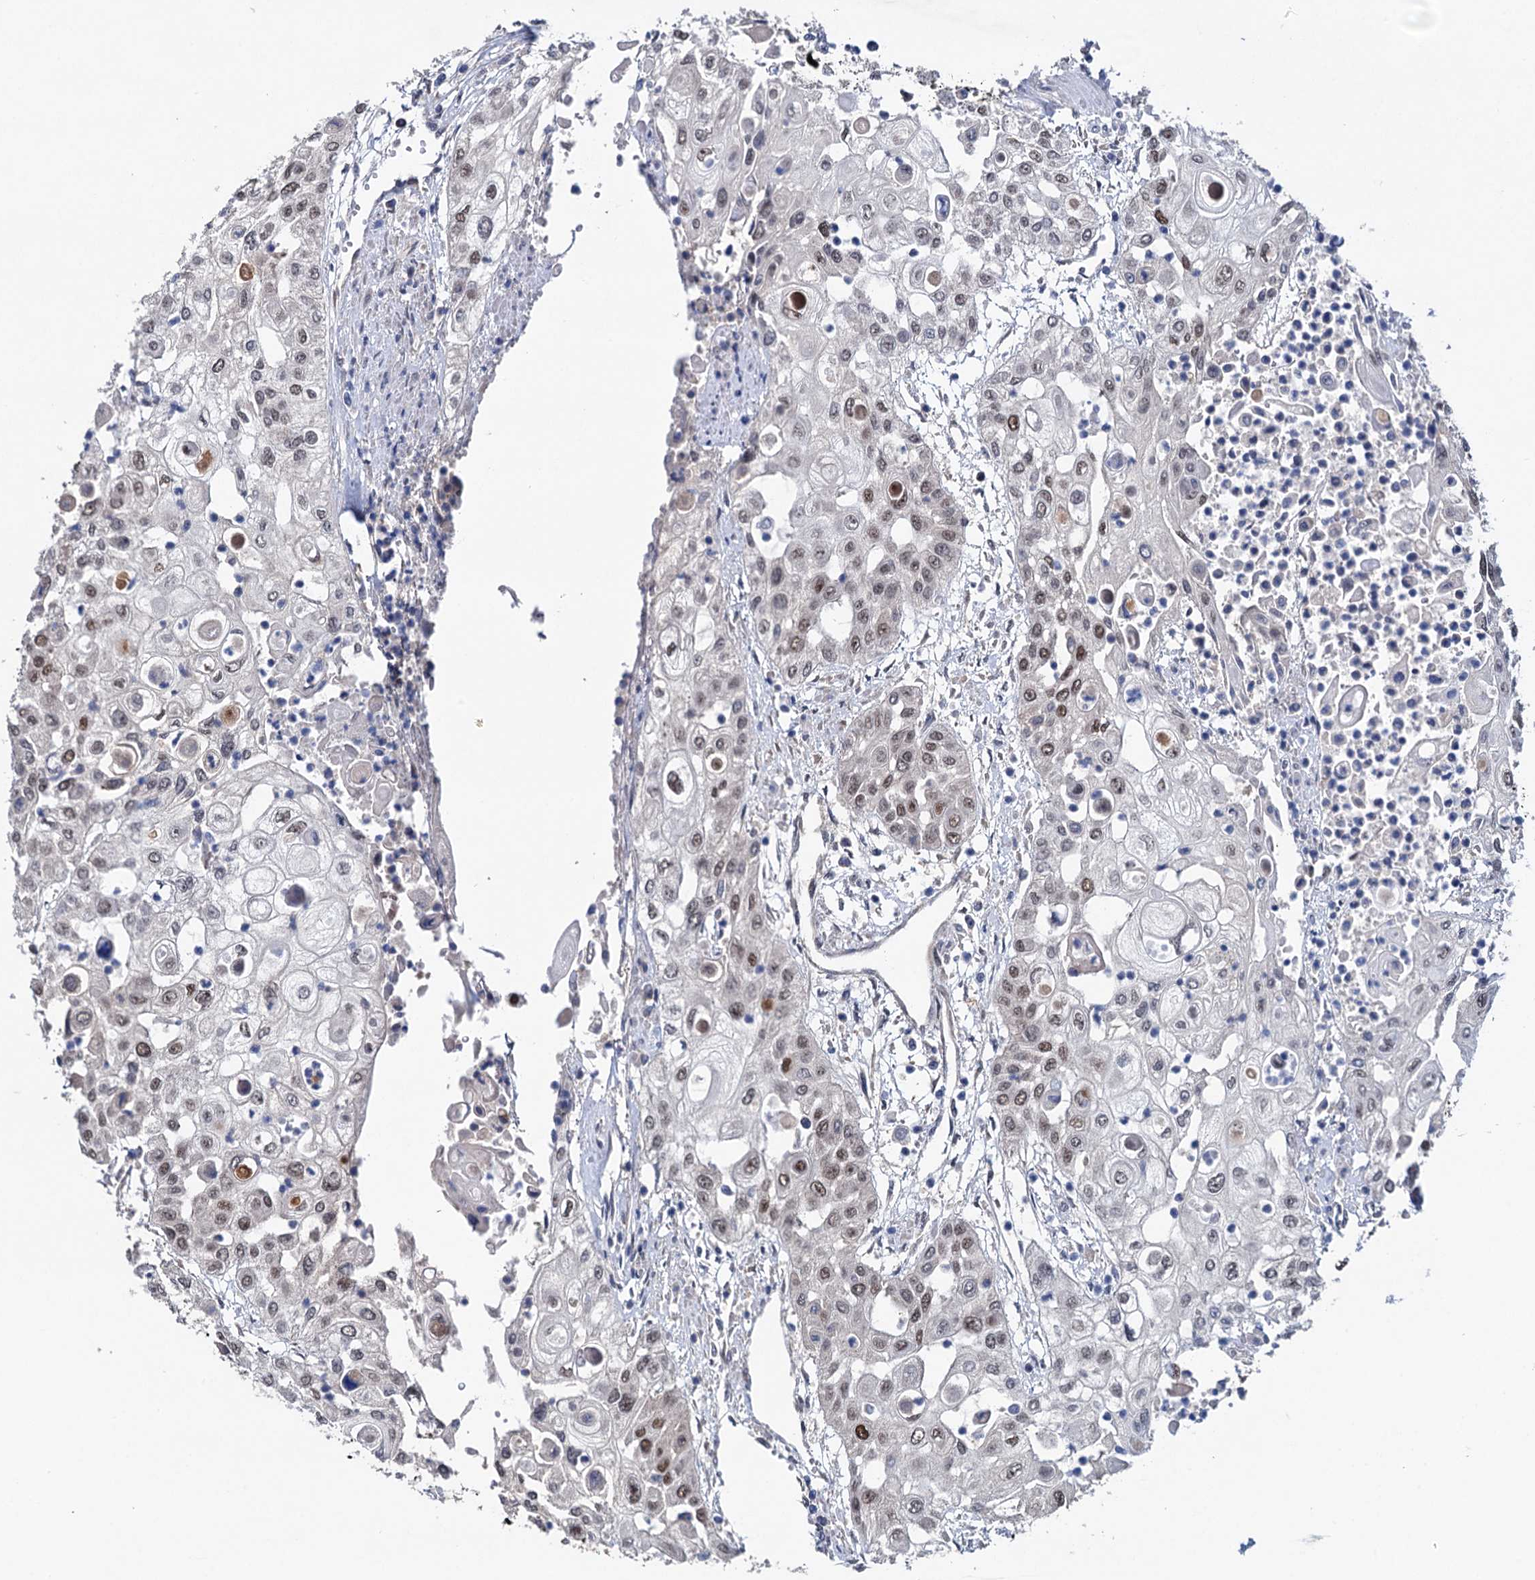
{"staining": {"intensity": "moderate", "quantity": "<25%", "location": "nuclear"}, "tissue": "urothelial cancer", "cell_type": "Tumor cells", "image_type": "cancer", "snomed": [{"axis": "morphology", "description": "Urothelial carcinoma, High grade"}, {"axis": "topography", "description": "Urinary bladder"}], "caption": "Urothelial cancer stained for a protein (brown) shows moderate nuclear positive staining in approximately <25% of tumor cells.", "gene": "EYA4", "patient": {"sex": "female", "age": 79}}